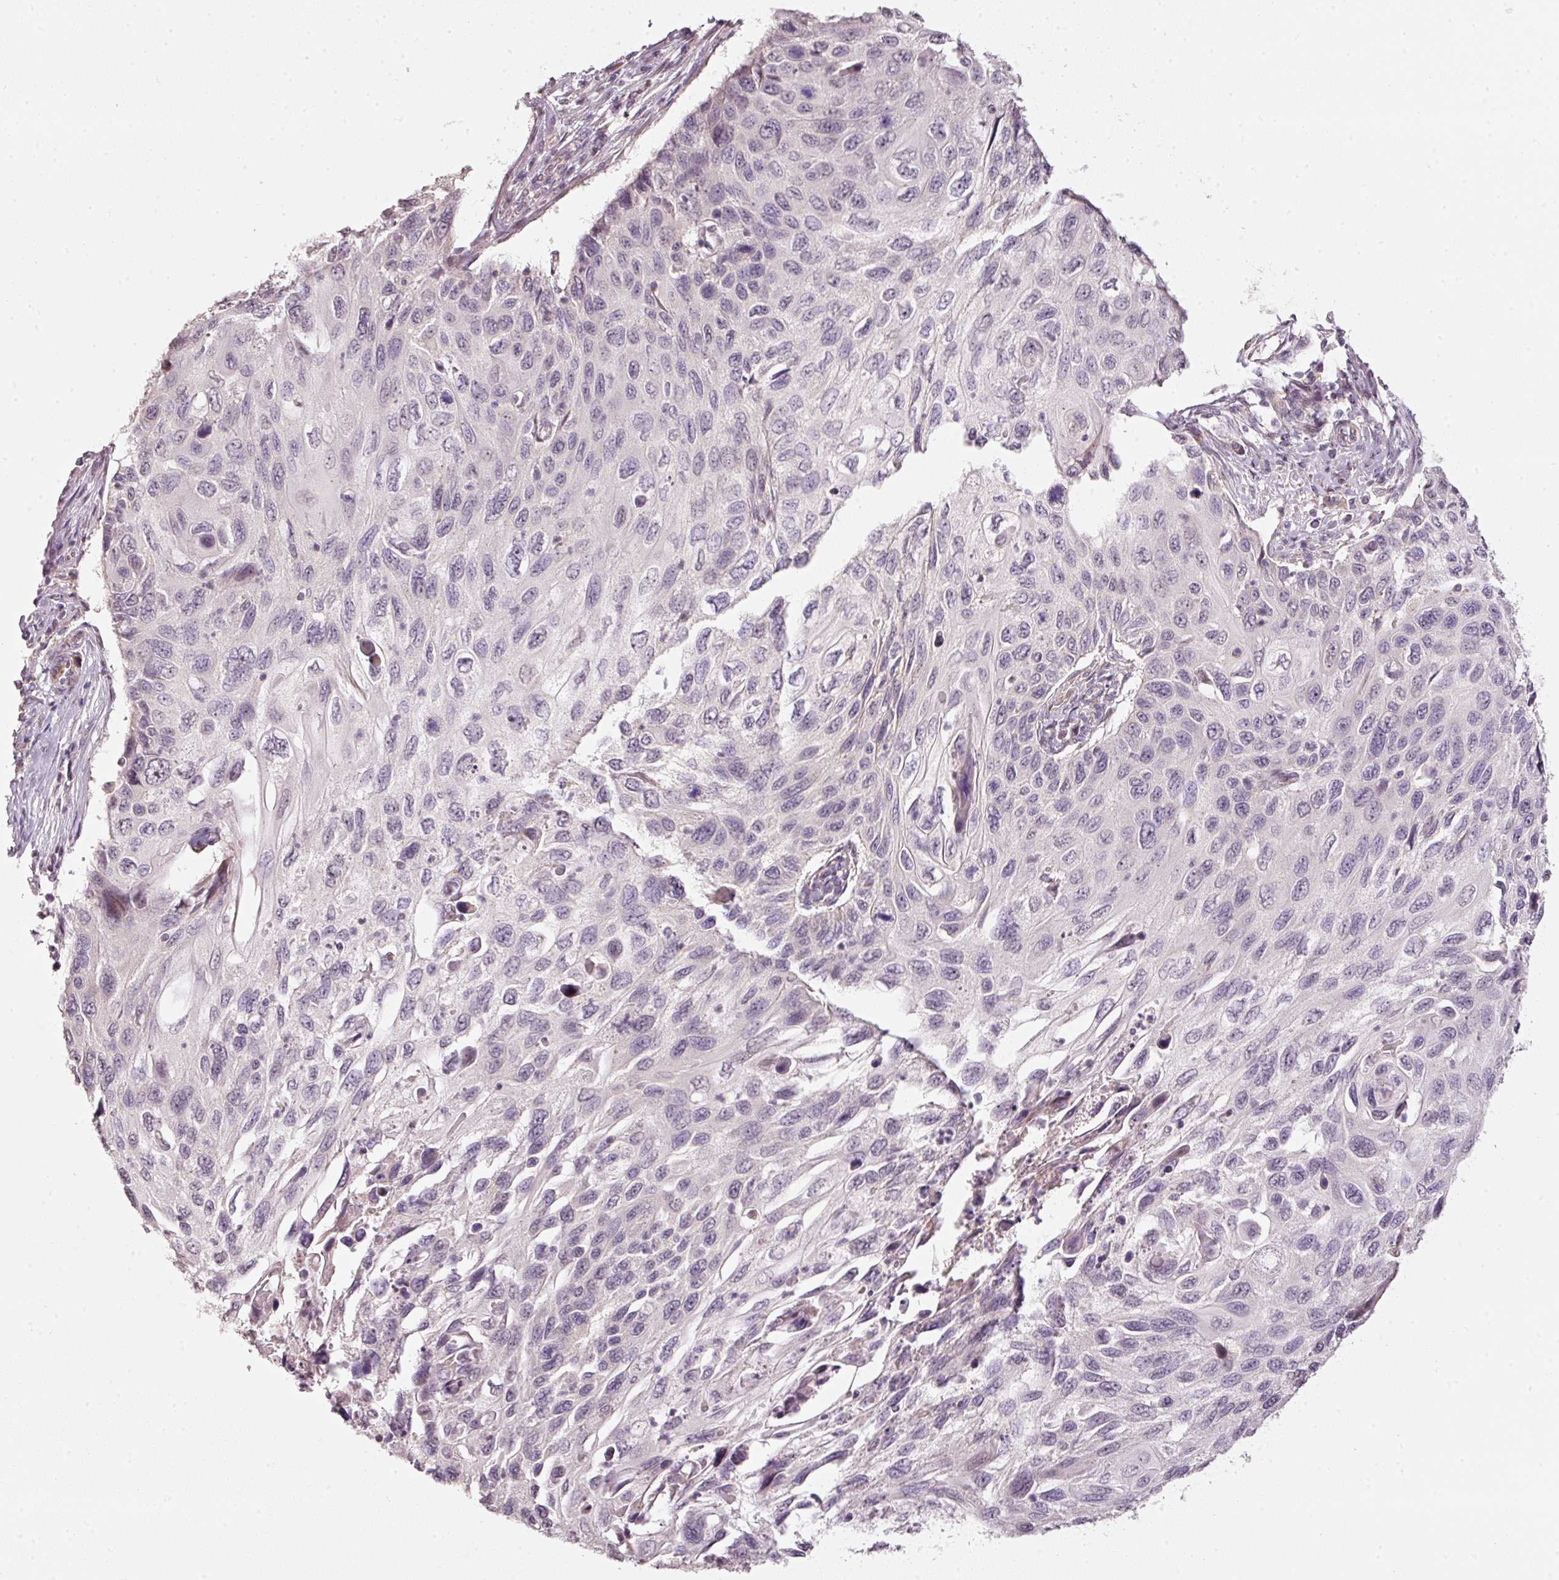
{"staining": {"intensity": "negative", "quantity": "none", "location": "none"}, "tissue": "cervical cancer", "cell_type": "Tumor cells", "image_type": "cancer", "snomed": [{"axis": "morphology", "description": "Squamous cell carcinoma, NOS"}, {"axis": "topography", "description": "Cervix"}], "caption": "High power microscopy image of an immunohistochemistry micrograph of squamous cell carcinoma (cervical), revealing no significant staining in tumor cells. (DAB (3,3'-diaminobenzidine) immunohistochemistry (IHC) visualized using brightfield microscopy, high magnification).", "gene": "TOB2", "patient": {"sex": "female", "age": 70}}